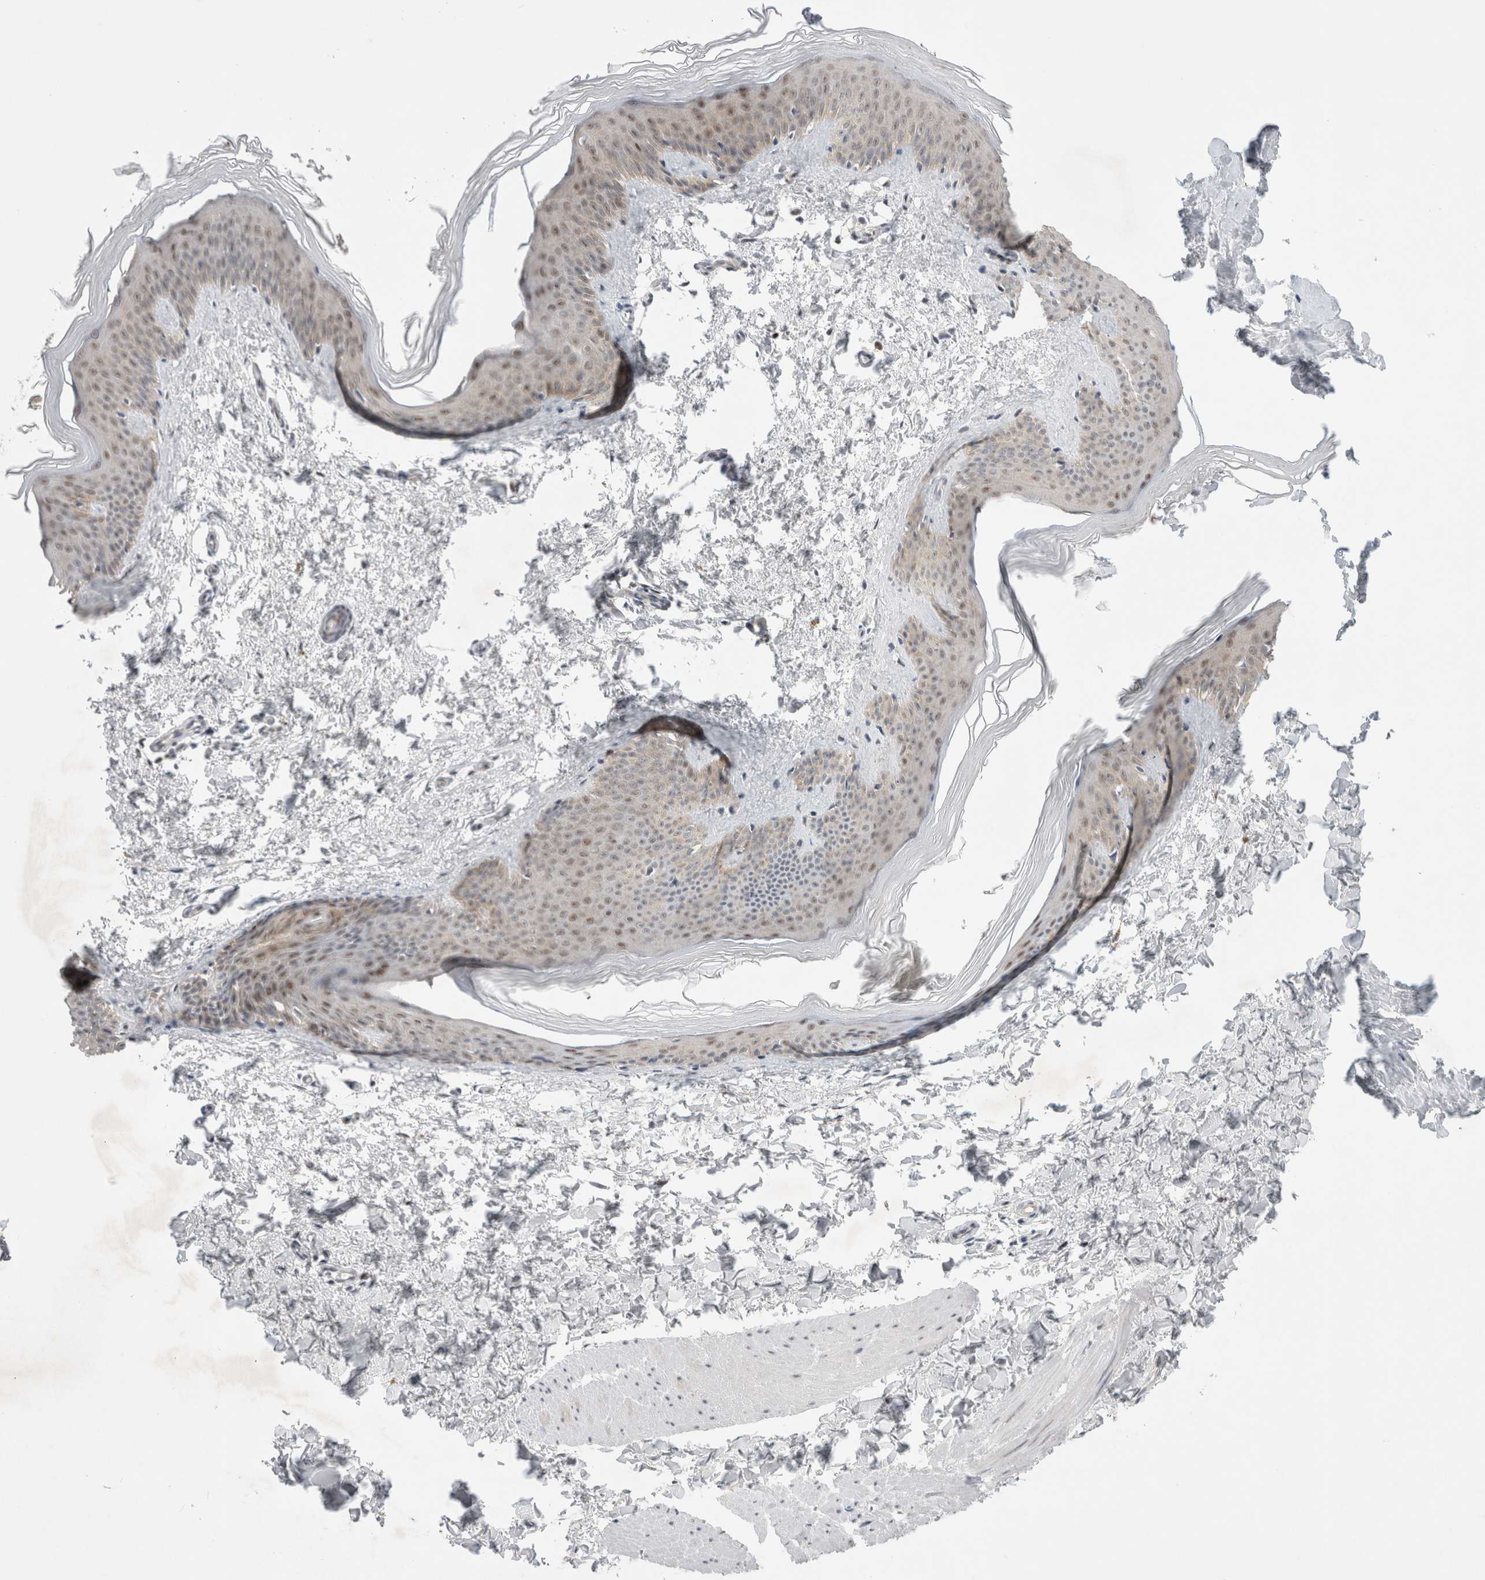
{"staining": {"intensity": "negative", "quantity": "none", "location": "none"}, "tissue": "skin", "cell_type": "Fibroblasts", "image_type": "normal", "snomed": [{"axis": "morphology", "description": "Normal tissue, NOS"}, {"axis": "topography", "description": "Skin"}], "caption": "High power microscopy micrograph of an immunohistochemistry (IHC) micrograph of normal skin, revealing no significant staining in fibroblasts.", "gene": "WIPF2", "patient": {"sex": "female", "age": 27}}